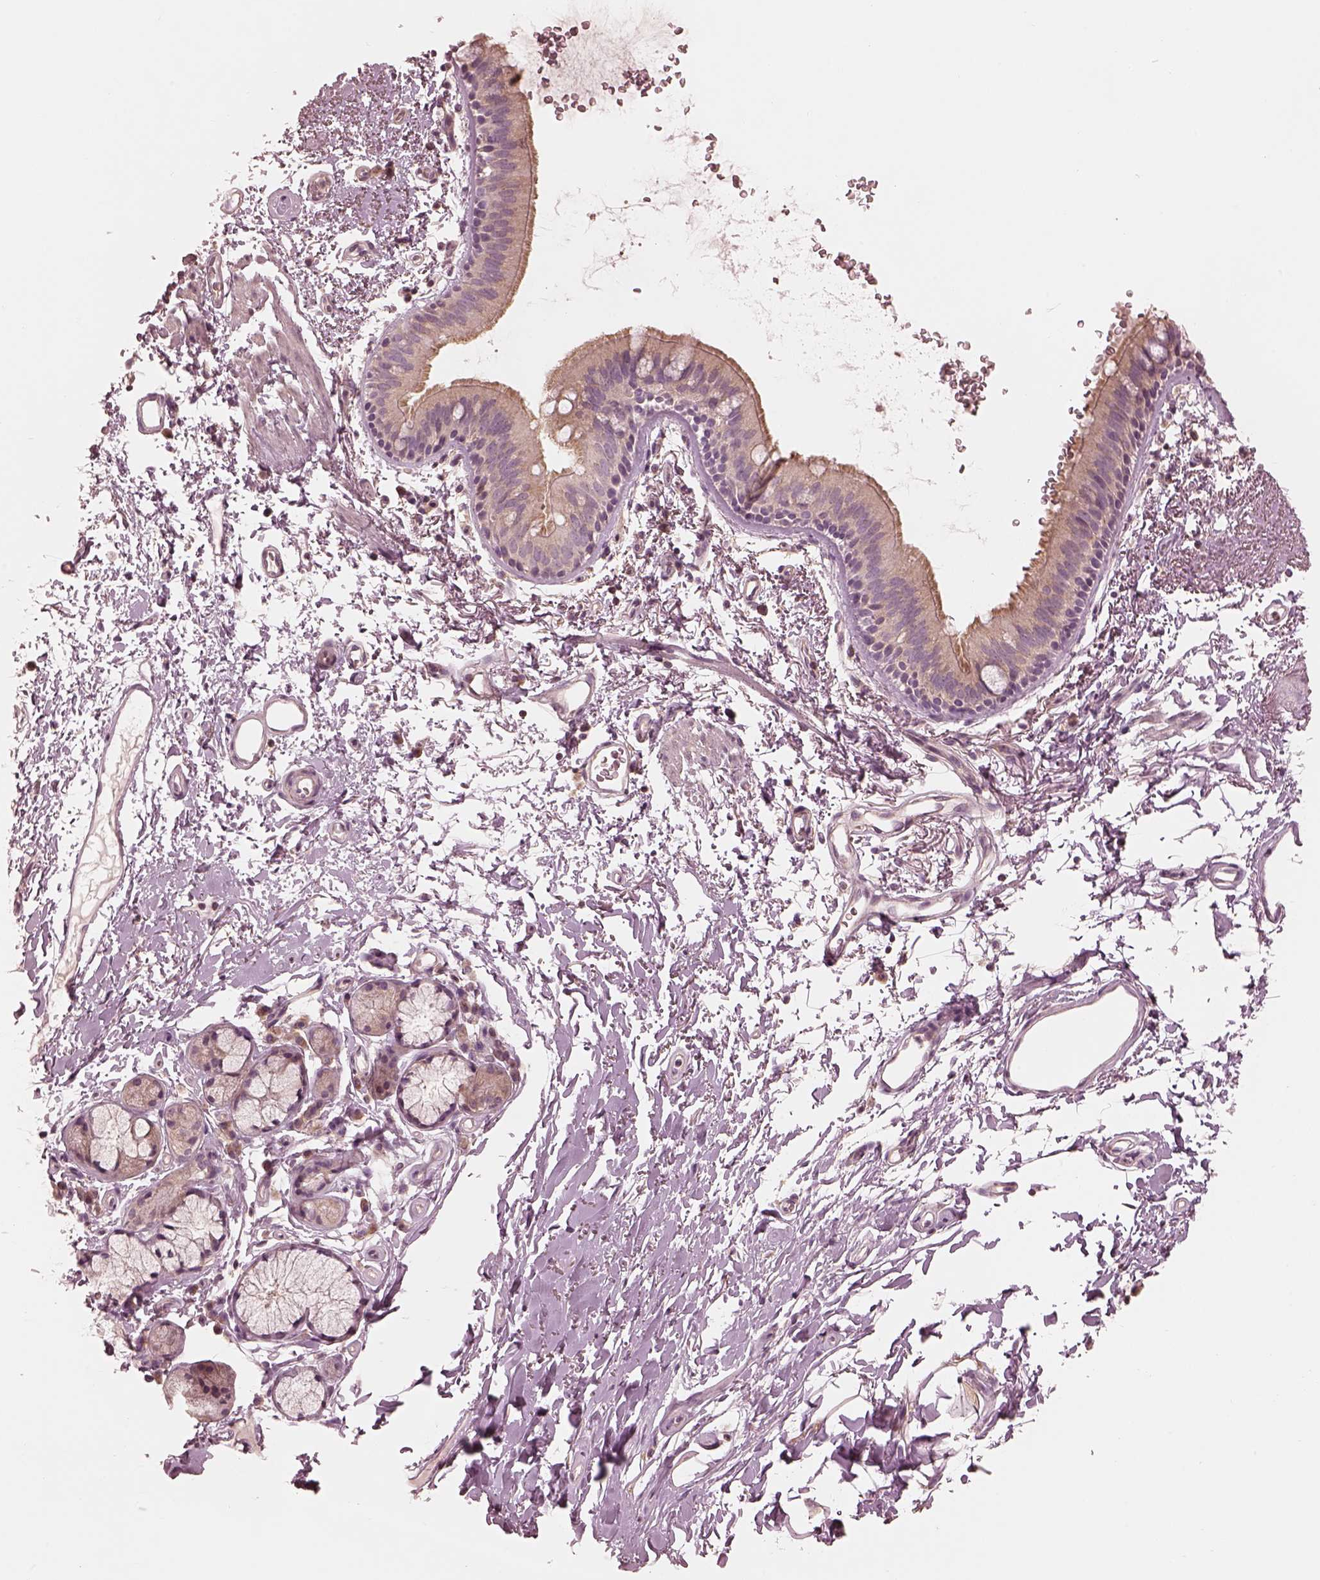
{"staining": {"intensity": "moderate", "quantity": "25%-75%", "location": "cytoplasmic/membranous"}, "tissue": "bronchus", "cell_type": "Respiratory epithelial cells", "image_type": "normal", "snomed": [{"axis": "morphology", "description": "Normal tissue, NOS"}, {"axis": "topography", "description": "Lymph node"}, {"axis": "topography", "description": "Bronchus"}], "caption": "There is medium levels of moderate cytoplasmic/membranous staining in respiratory epithelial cells of benign bronchus, as demonstrated by immunohistochemical staining (brown color).", "gene": "PRKACG", "patient": {"sex": "female", "age": 70}}